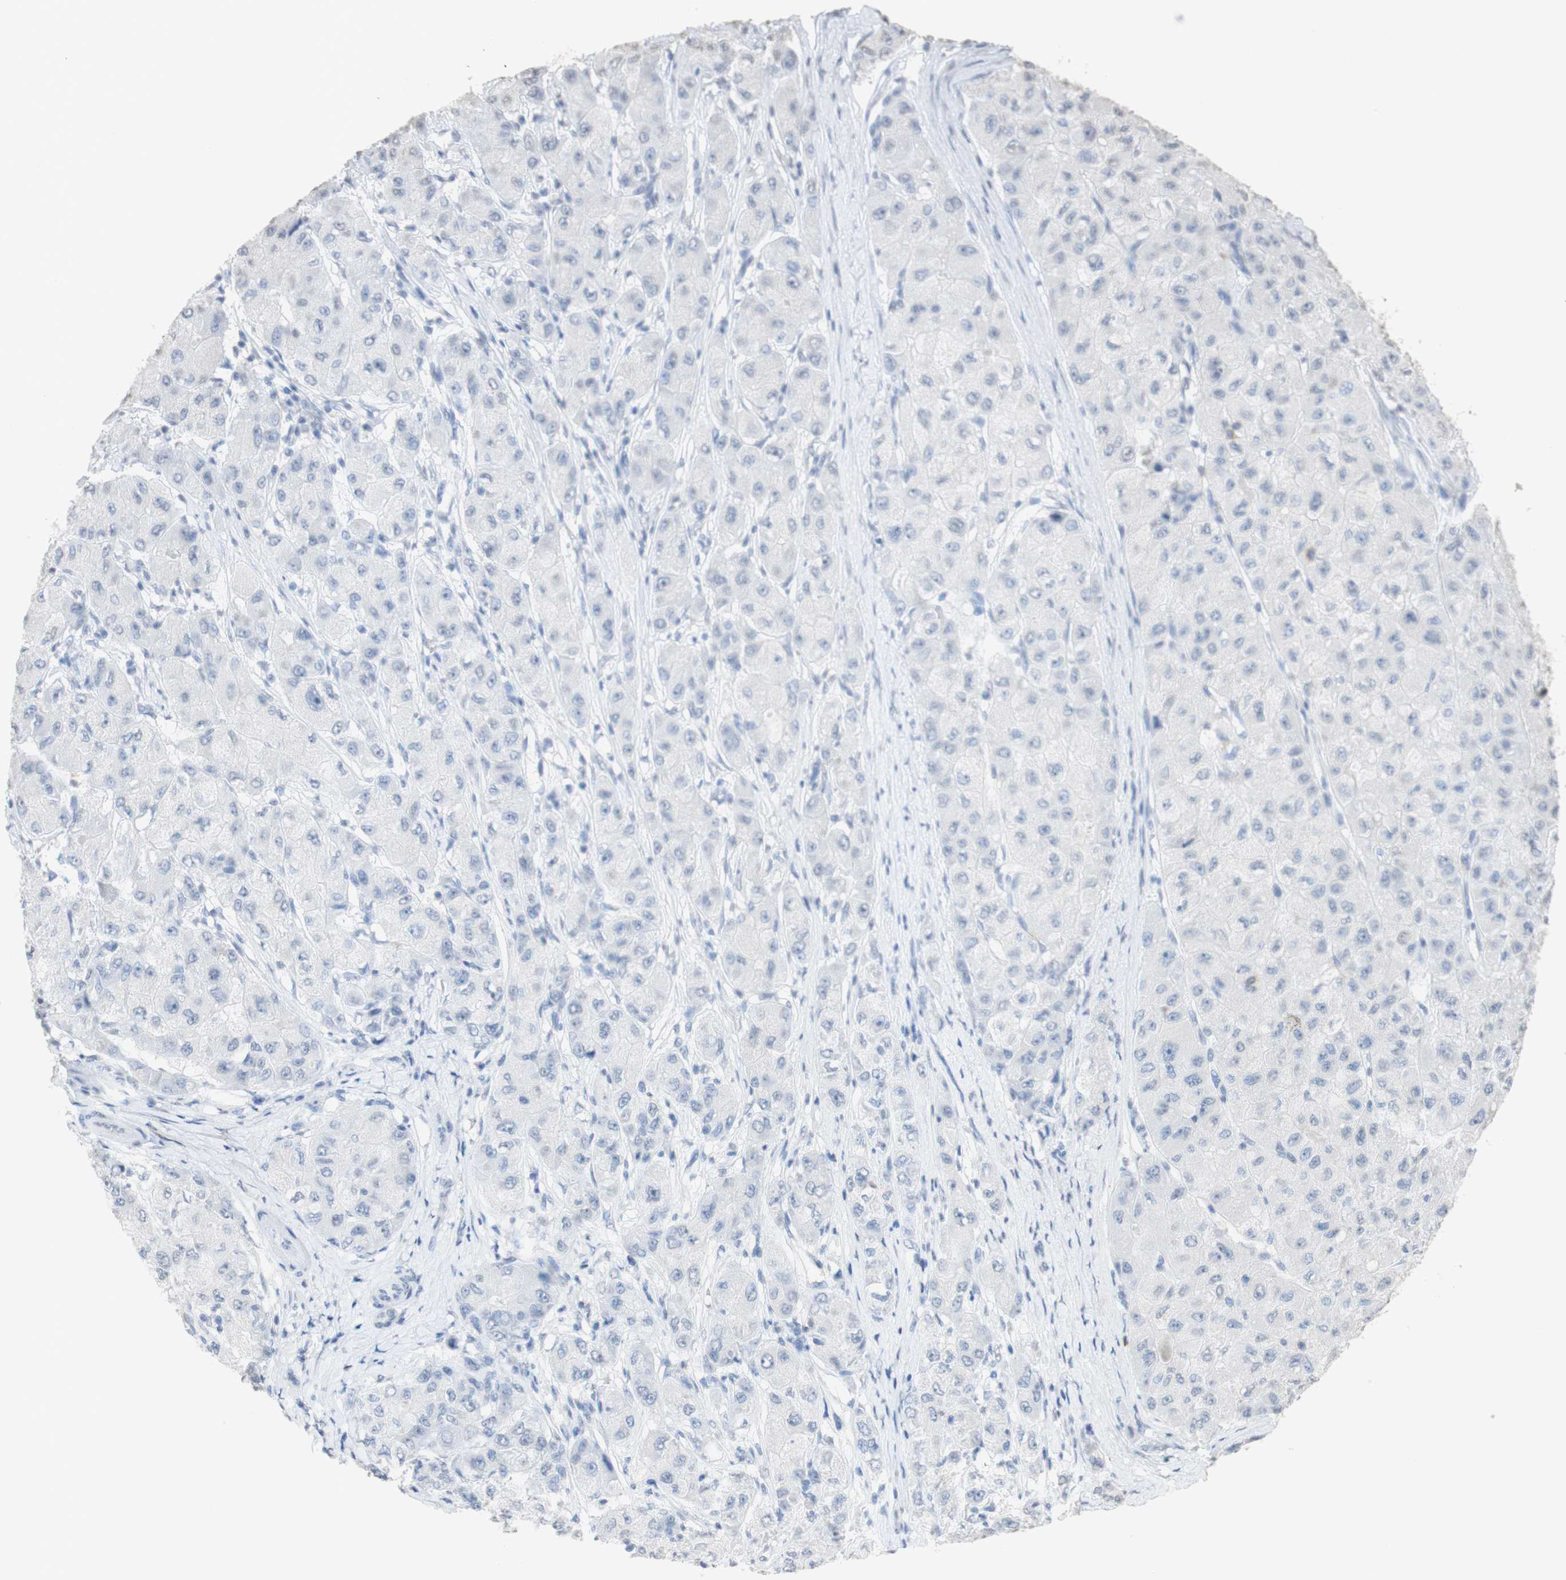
{"staining": {"intensity": "negative", "quantity": "none", "location": "none"}, "tissue": "liver cancer", "cell_type": "Tumor cells", "image_type": "cancer", "snomed": [{"axis": "morphology", "description": "Carcinoma, Hepatocellular, NOS"}, {"axis": "topography", "description": "Liver"}], "caption": "DAB immunohistochemical staining of liver hepatocellular carcinoma shows no significant expression in tumor cells.", "gene": "L1CAM", "patient": {"sex": "male", "age": 80}}